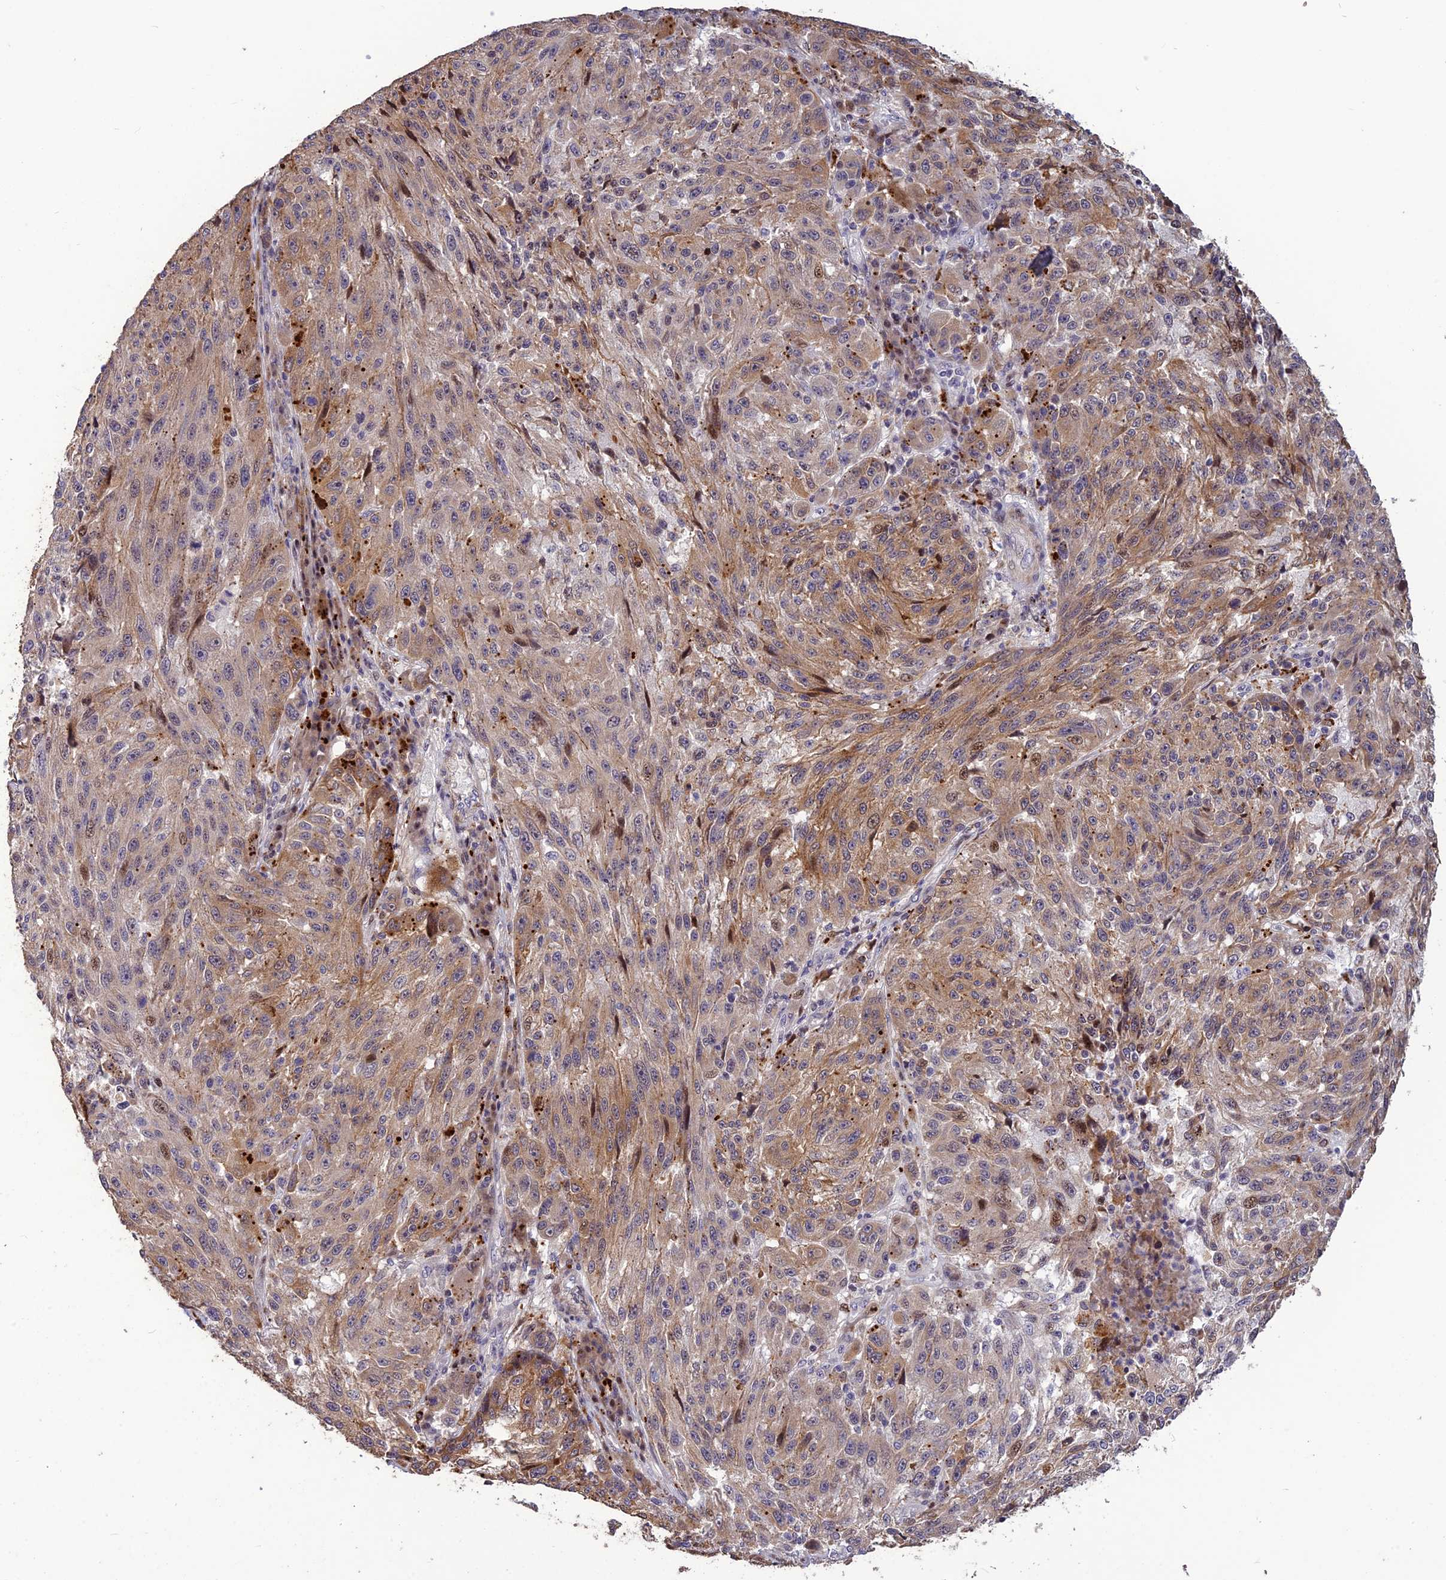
{"staining": {"intensity": "moderate", "quantity": "25%-75%", "location": "cytoplasmic/membranous"}, "tissue": "melanoma", "cell_type": "Tumor cells", "image_type": "cancer", "snomed": [{"axis": "morphology", "description": "Malignant melanoma, NOS"}, {"axis": "topography", "description": "Skin"}], "caption": "Protein staining by IHC demonstrates moderate cytoplasmic/membranous positivity in approximately 25%-75% of tumor cells in malignant melanoma.", "gene": "SPG21", "patient": {"sex": "male", "age": 53}}